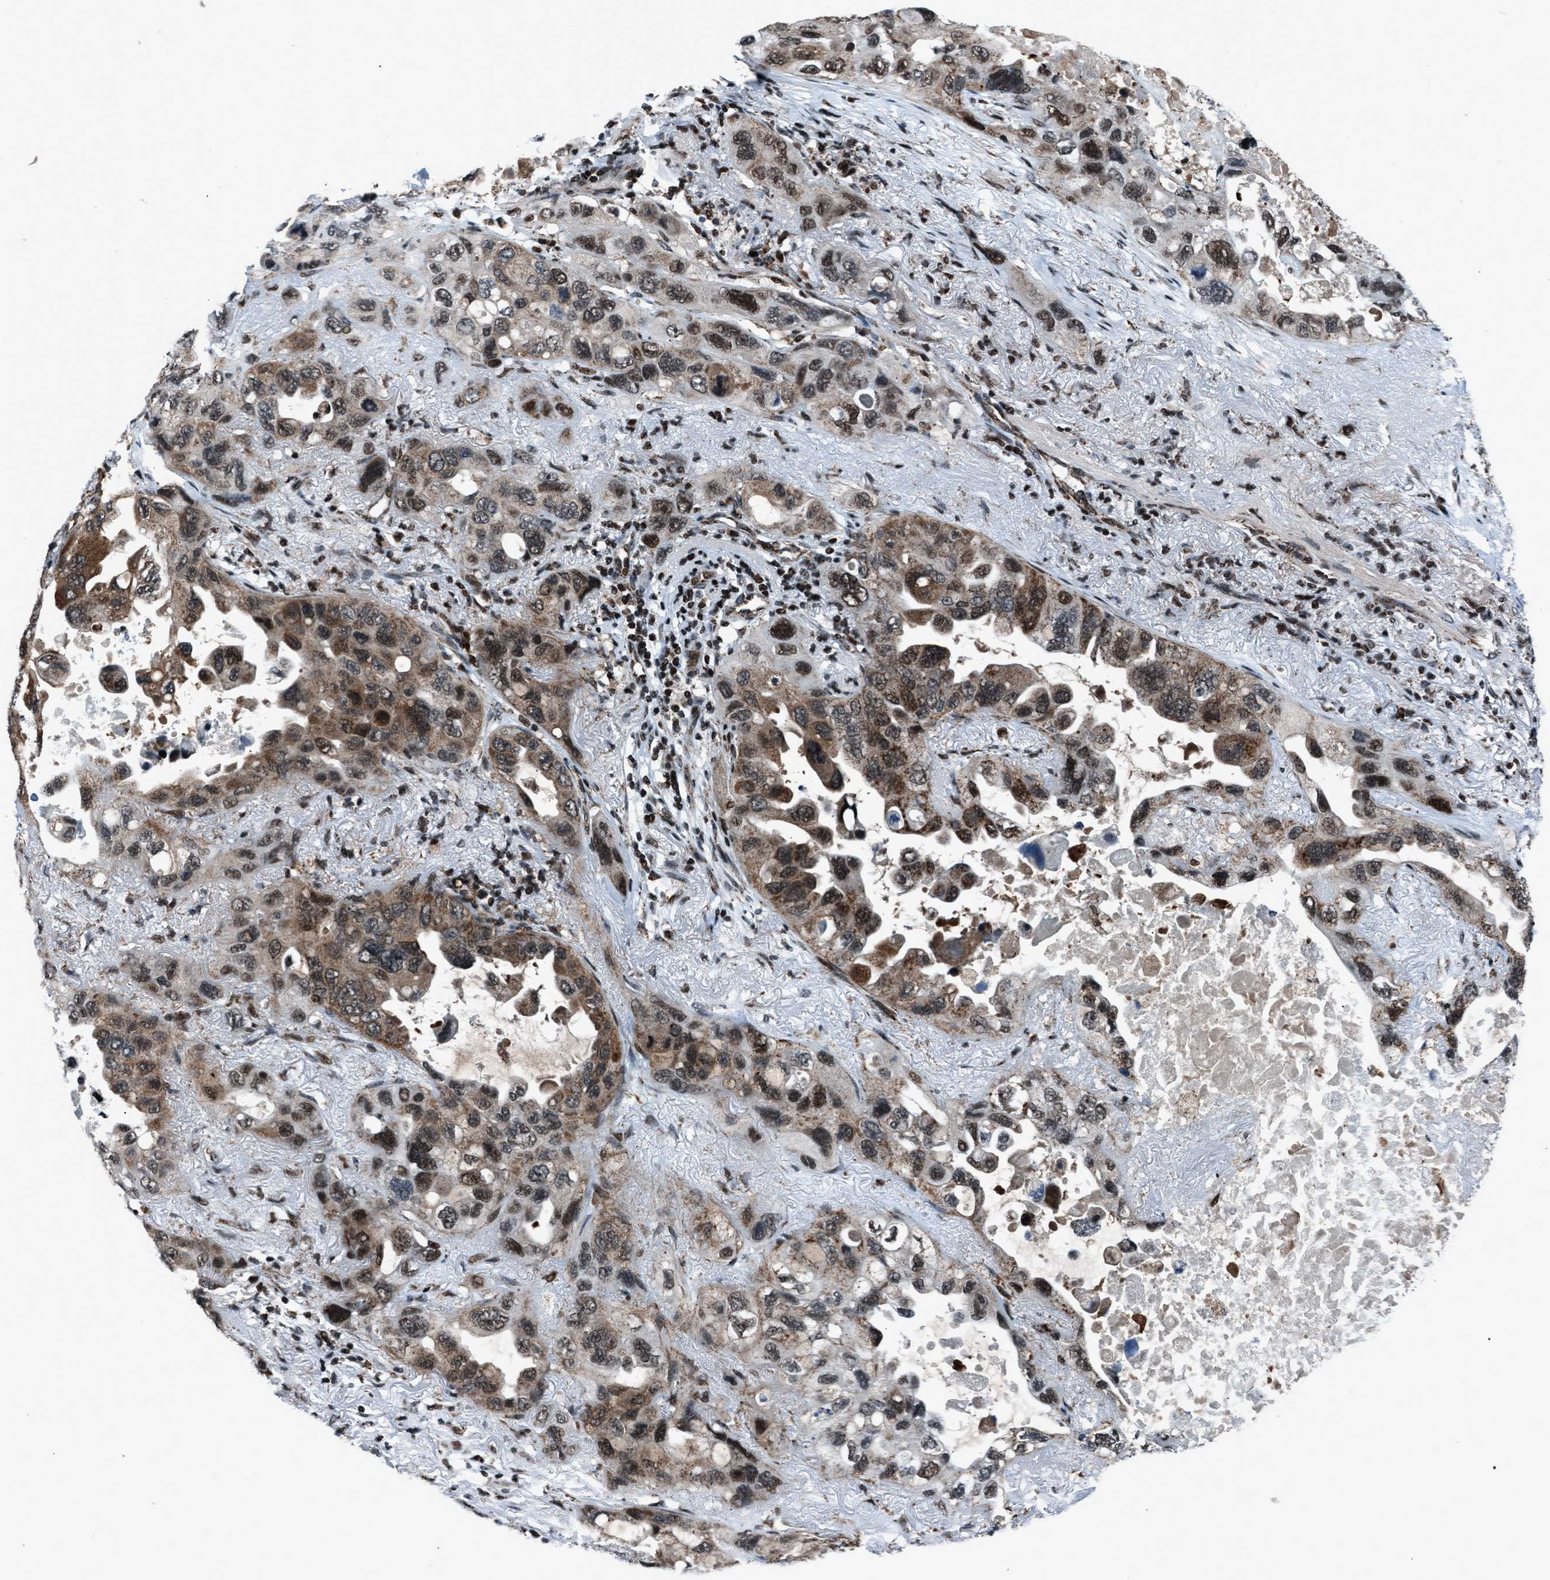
{"staining": {"intensity": "moderate", "quantity": ">75%", "location": "cytoplasmic/membranous,nuclear"}, "tissue": "lung cancer", "cell_type": "Tumor cells", "image_type": "cancer", "snomed": [{"axis": "morphology", "description": "Squamous cell carcinoma, NOS"}, {"axis": "topography", "description": "Lung"}], "caption": "DAB immunohistochemical staining of human lung cancer shows moderate cytoplasmic/membranous and nuclear protein expression in about >75% of tumor cells.", "gene": "MORC3", "patient": {"sex": "female", "age": 73}}